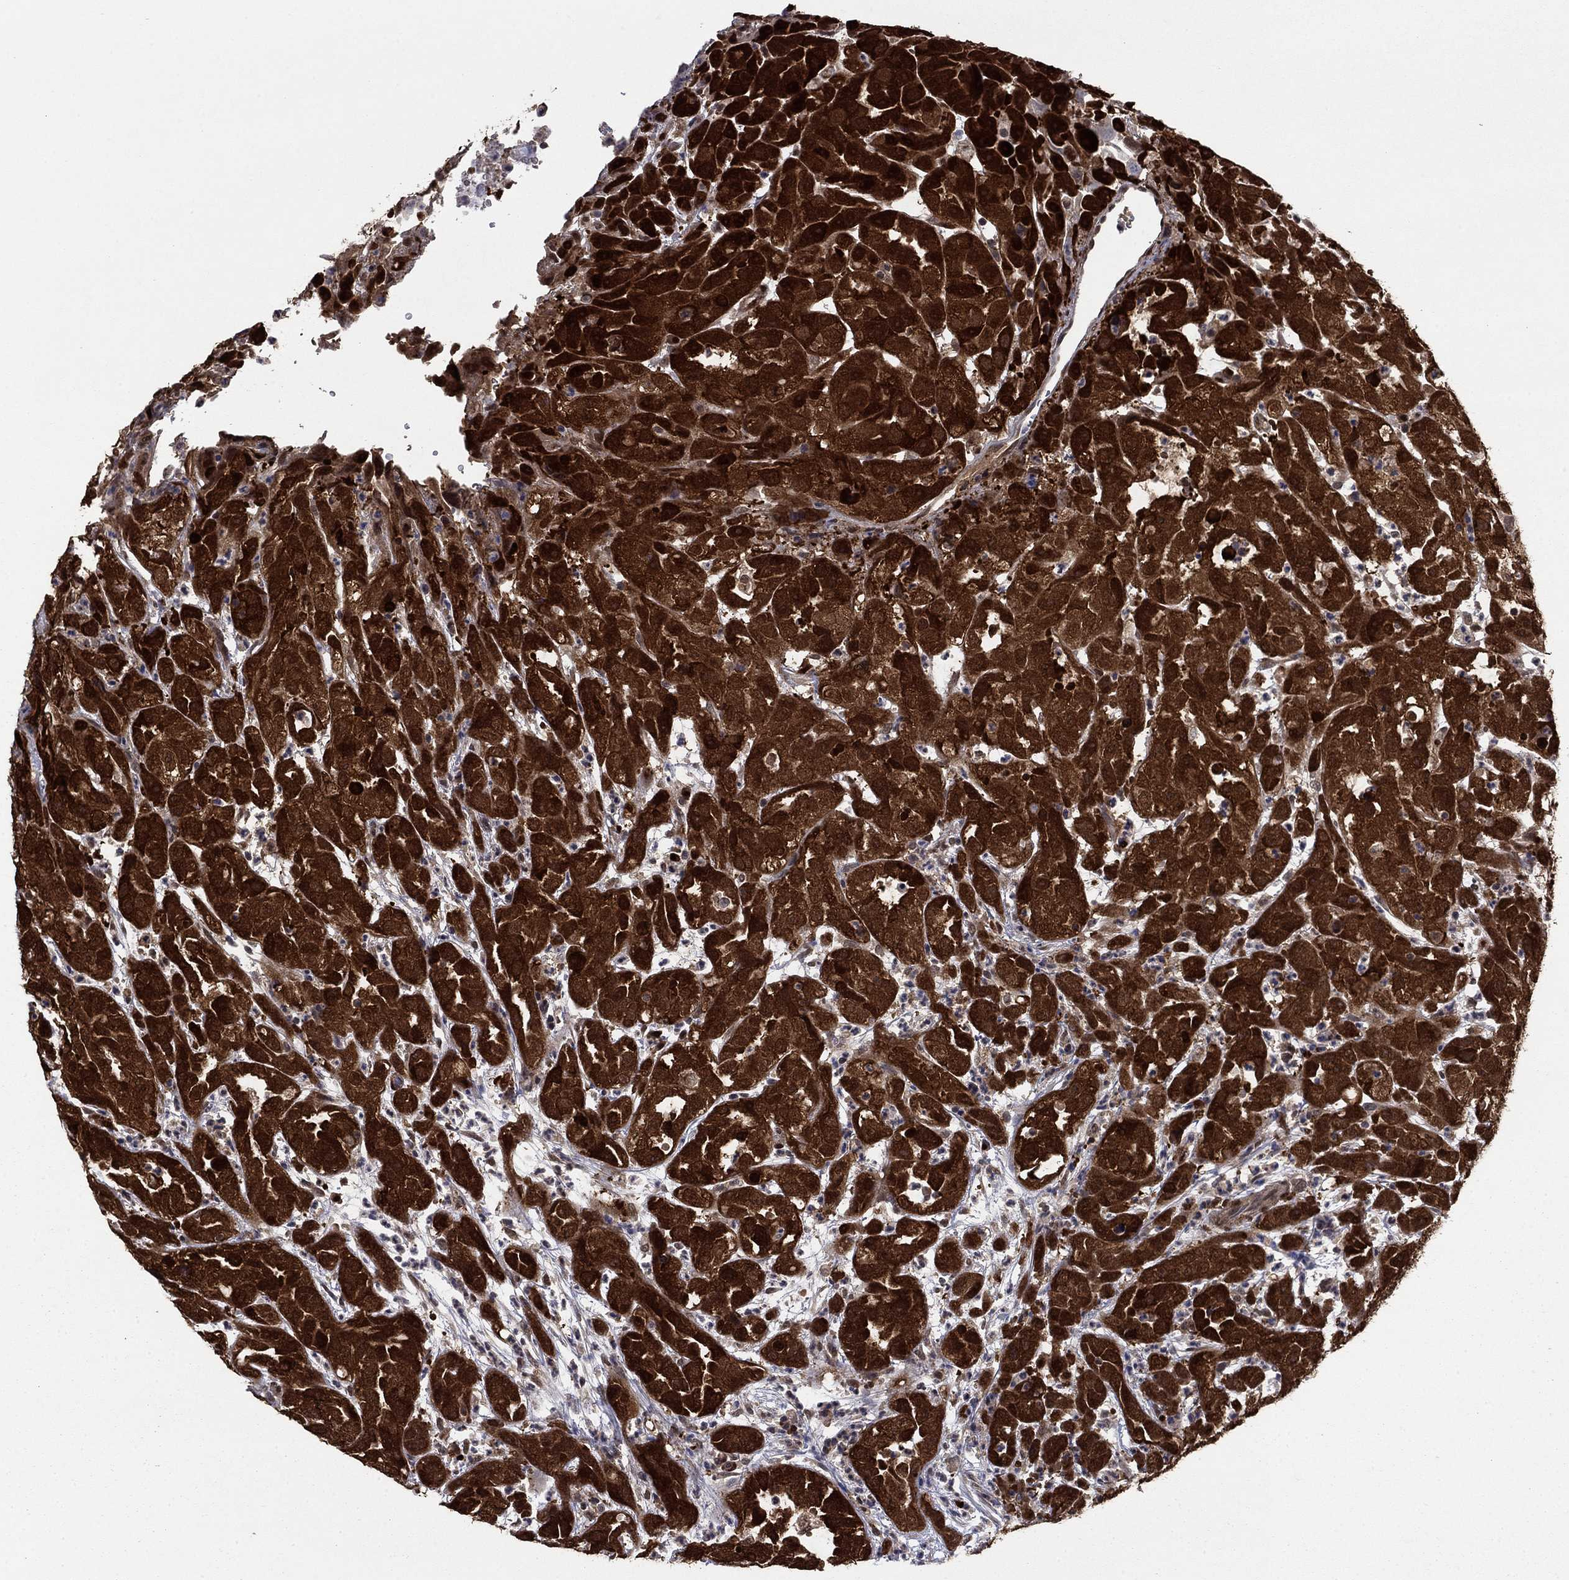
{"staining": {"intensity": "strong", "quantity": ">75%", "location": "cytoplasmic/membranous"}, "tissue": "urothelial cancer", "cell_type": "Tumor cells", "image_type": "cancer", "snomed": [{"axis": "morphology", "description": "Urothelial carcinoma, High grade"}, {"axis": "topography", "description": "Urinary bladder"}], "caption": "High-grade urothelial carcinoma stained with immunohistochemistry (IHC) demonstrates strong cytoplasmic/membranous staining in about >75% of tumor cells.", "gene": "FKBP4", "patient": {"sex": "female", "age": 41}}